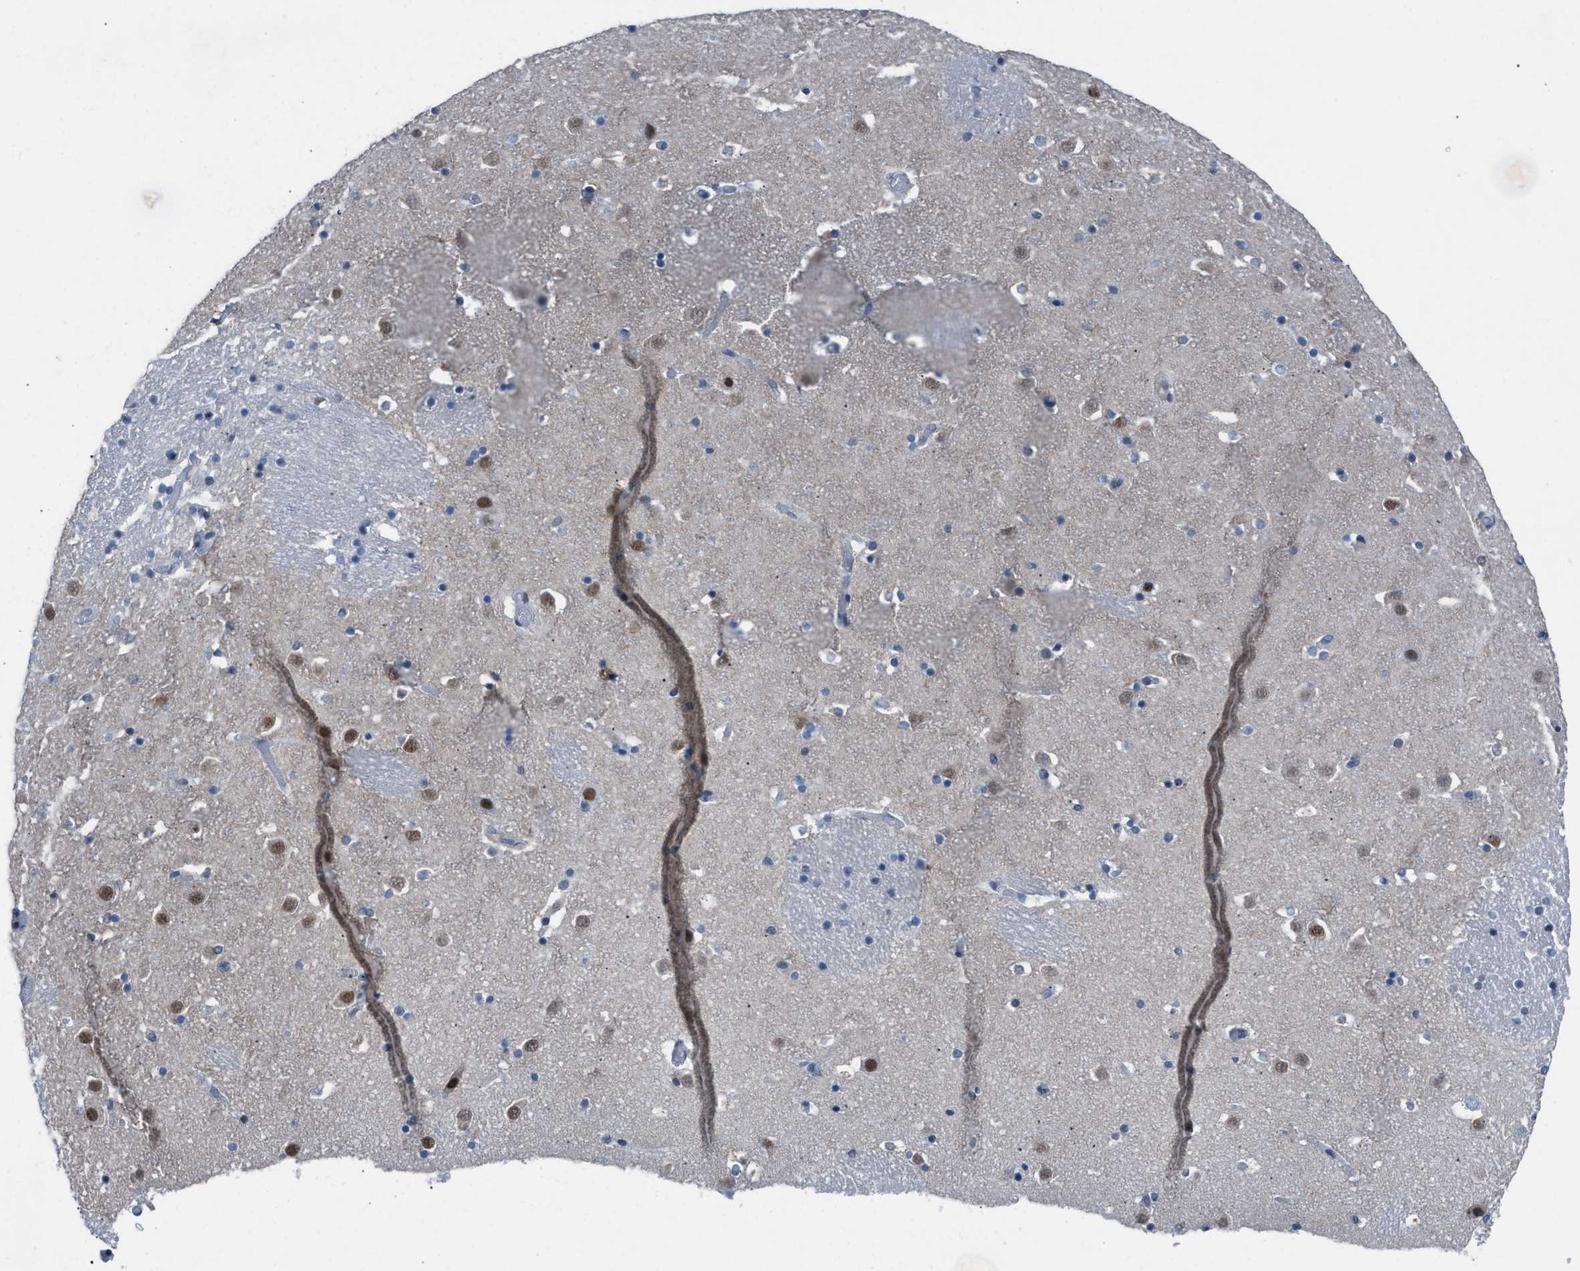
{"staining": {"intensity": "negative", "quantity": "none", "location": "none"}, "tissue": "caudate", "cell_type": "Glial cells", "image_type": "normal", "snomed": [{"axis": "morphology", "description": "Normal tissue, NOS"}, {"axis": "topography", "description": "Lateral ventricle wall"}], "caption": "DAB immunohistochemical staining of normal caudate displays no significant expression in glial cells. (DAB (3,3'-diaminobenzidine) IHC with hematoxylin counter stain).", "gene": "ANAPC11", "patient": {"sex": "male", "age": 45}}